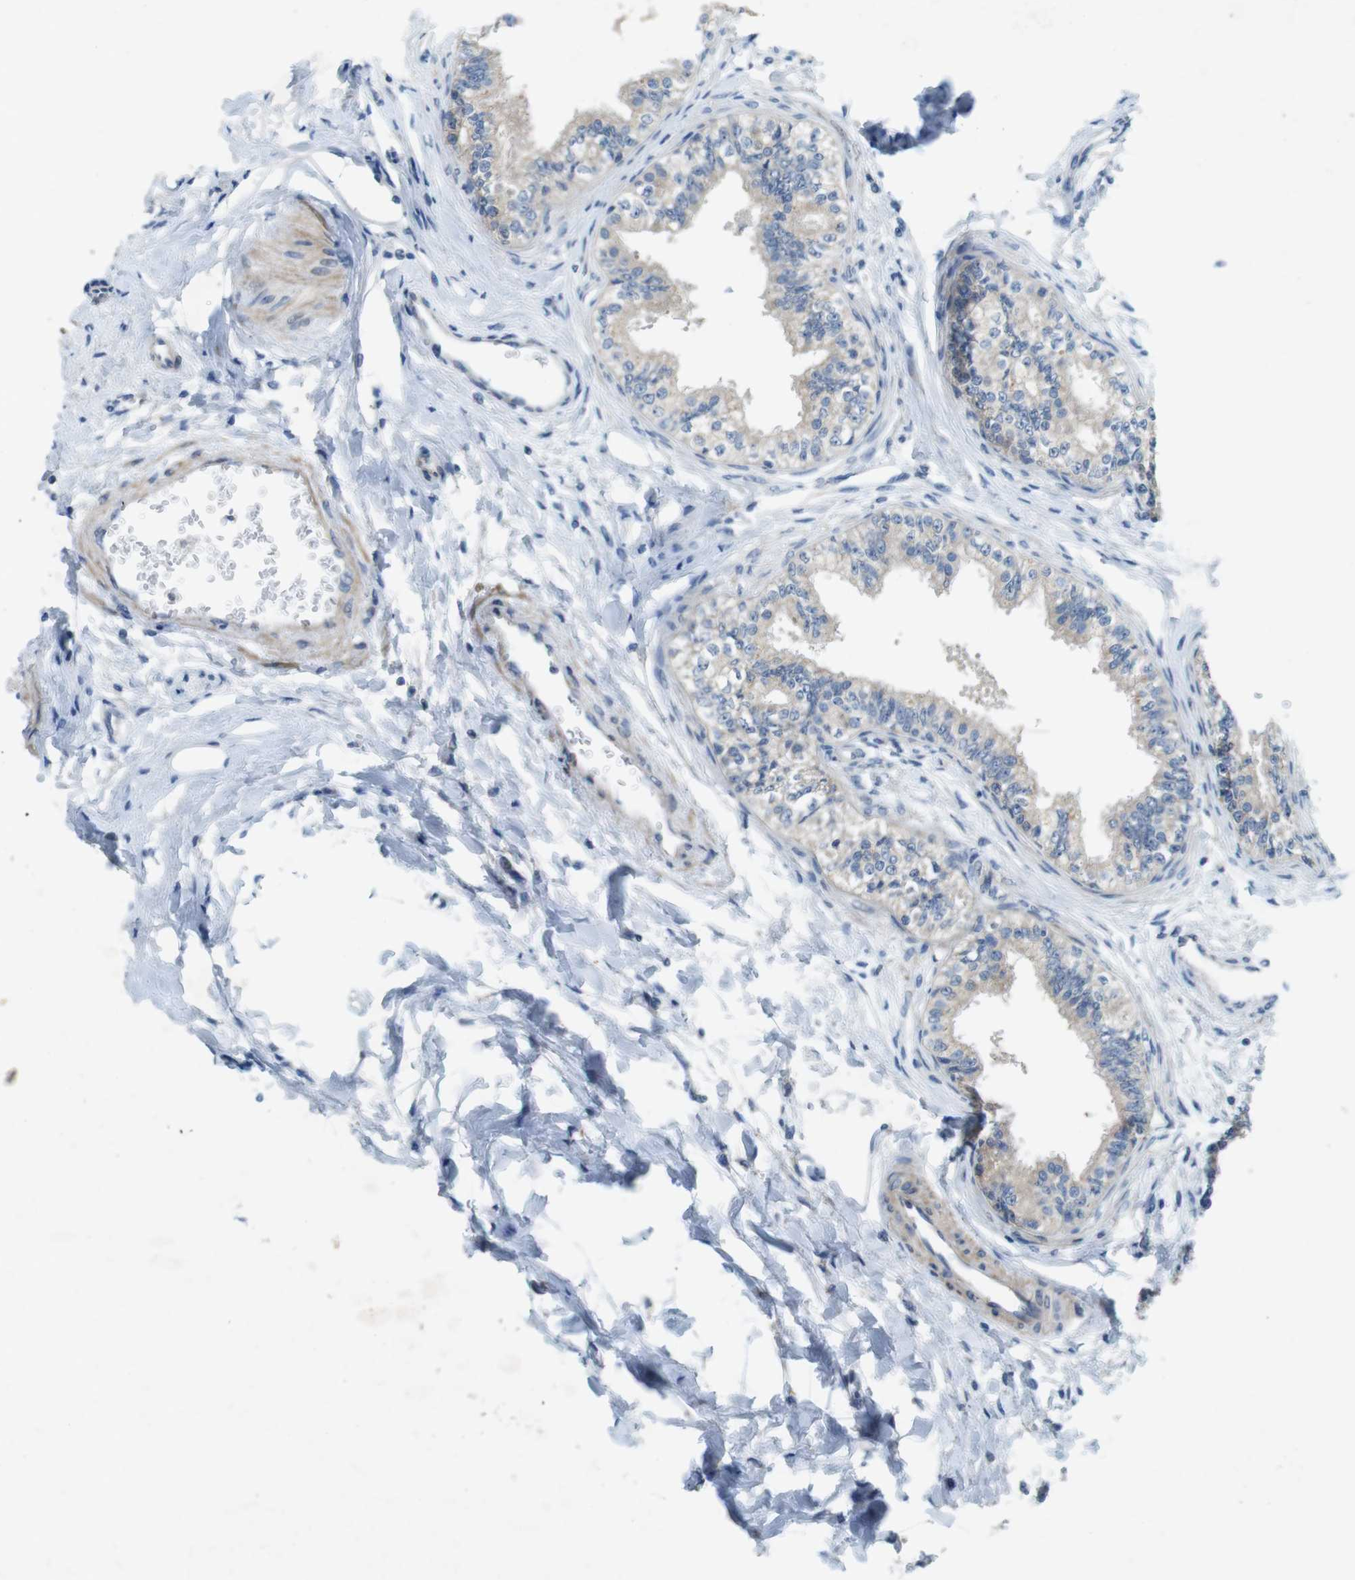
{"staining": {"intensity": "moderate", "quantity": ">75%", "location": "cytoplasmic/membranous"}, "tissue": "epididymis", "cell_type": "Glandular cells", "image_type": "normal", "snomed": [{"axis": "morphology", "description": "Normal tissue, NOS"}, {"axis": "morphology", "description": "Adenocarcinoma, metastatic, NOS"}, {"axis": "topography", "description": "Testis"}, {"axis": "topography", "description": "Epididymis"}], "caption": "A high-resolution photomicrograph shows IHC staining of unremarkable epididymis, which displays moderate cytoplasmic/membranous positivity in about >75% of glandular cells.", "gene": "TYW1", "patient": {"sex": "male", "age": 26}}